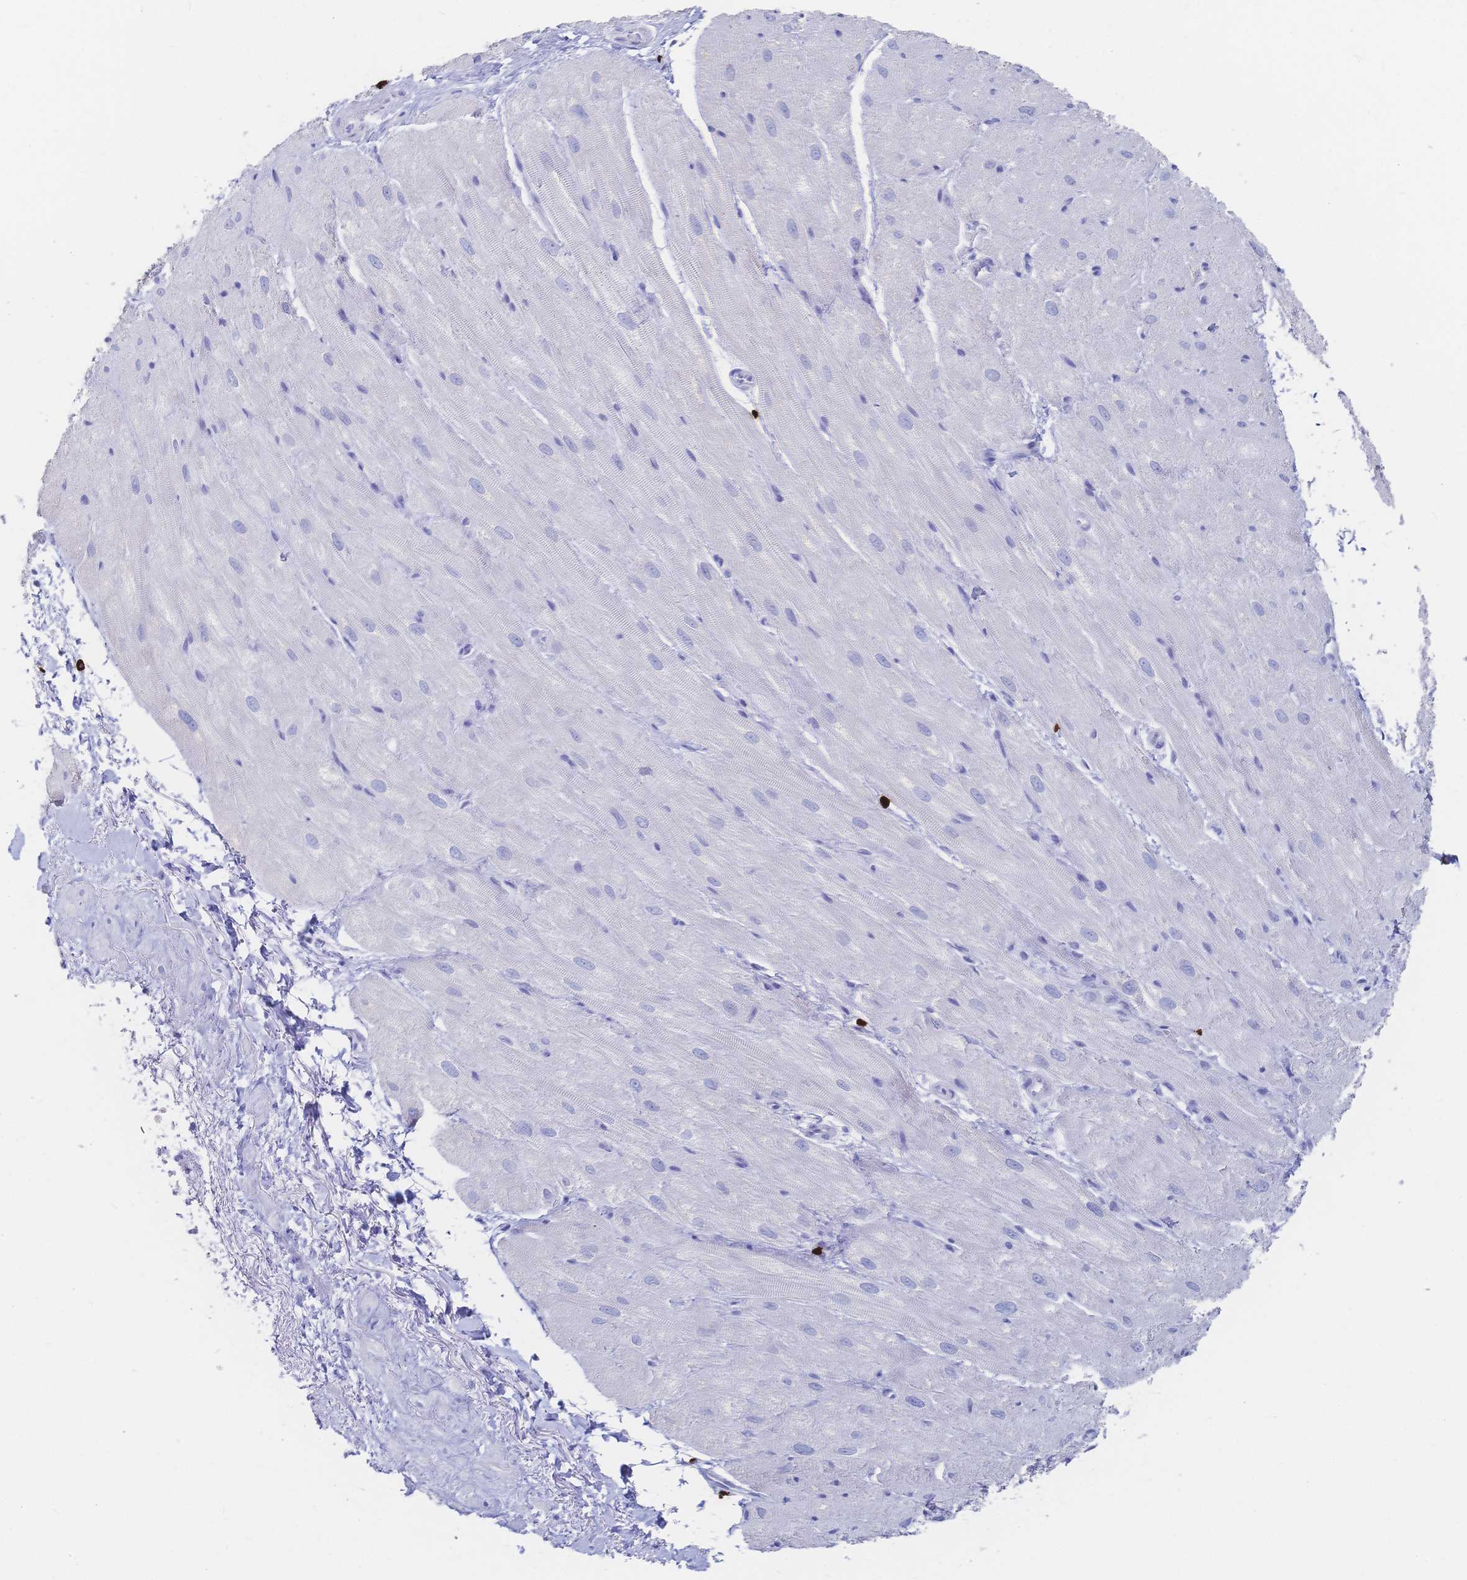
{"staining": {"intensity": "negative", "quantity": "none", "location": "none"}, "tissue": "heart muscle", "cell_type": "Cardiomyocytes", "image_type": "normal", "snomed": [{"axis": "morphology", "description": "Normal tissue, NOS"}, {"axis": "topography", "description": "Heart"}], "caption": "This is a photomicrograph of immunohistochemistry staining of unremarkable heart muscle, which shows no positivity in cardiomyocytes. (Stains: DAB (3,3'-diaminobenzidine) immunohistochemistry (IHC) with hematoxylin counter stain, Microscopy: brightfield microscopy at high magnification).", "gene": "IL2RB", "patient": {"sex": "male", "age": 62}}